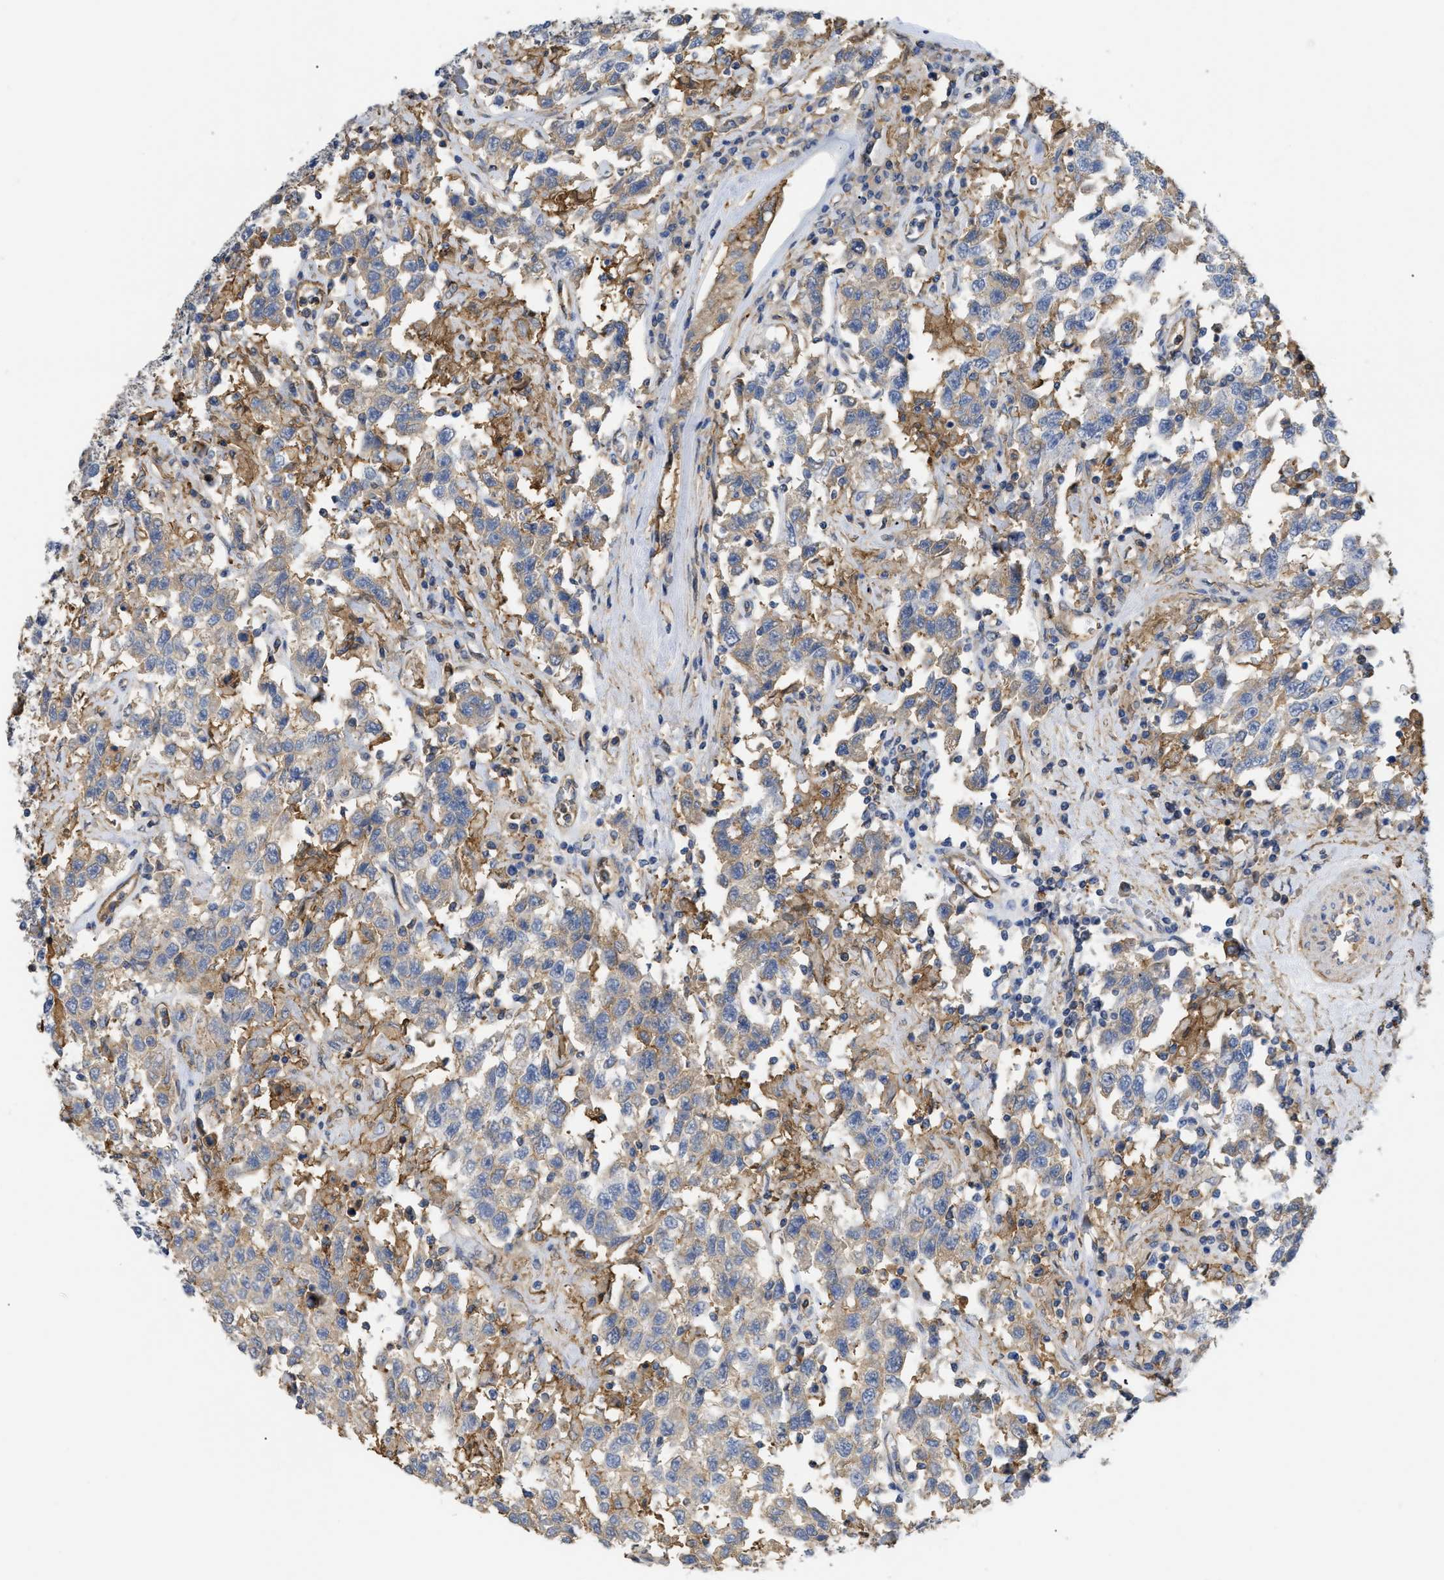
{"staining": {"intensity": "weak", "quantity": "<25%", "location": "cytoplasmic/membranous"}, "tissue": "testis cancer", "cell_type": "Tumor cells", "image_type": "cancer", "snomed": [{"axis": "morphology", "description": "Seminoma, NOS"}, {"axis": "topography", "description": "Testis"}], "caption": "This is an immunohistochemistry (IHC) image of testis cancer (seminoma). There is no expression in tumor cells.", "gene": "ANXA4", "patient": {"sex": "male", "age": 41}}